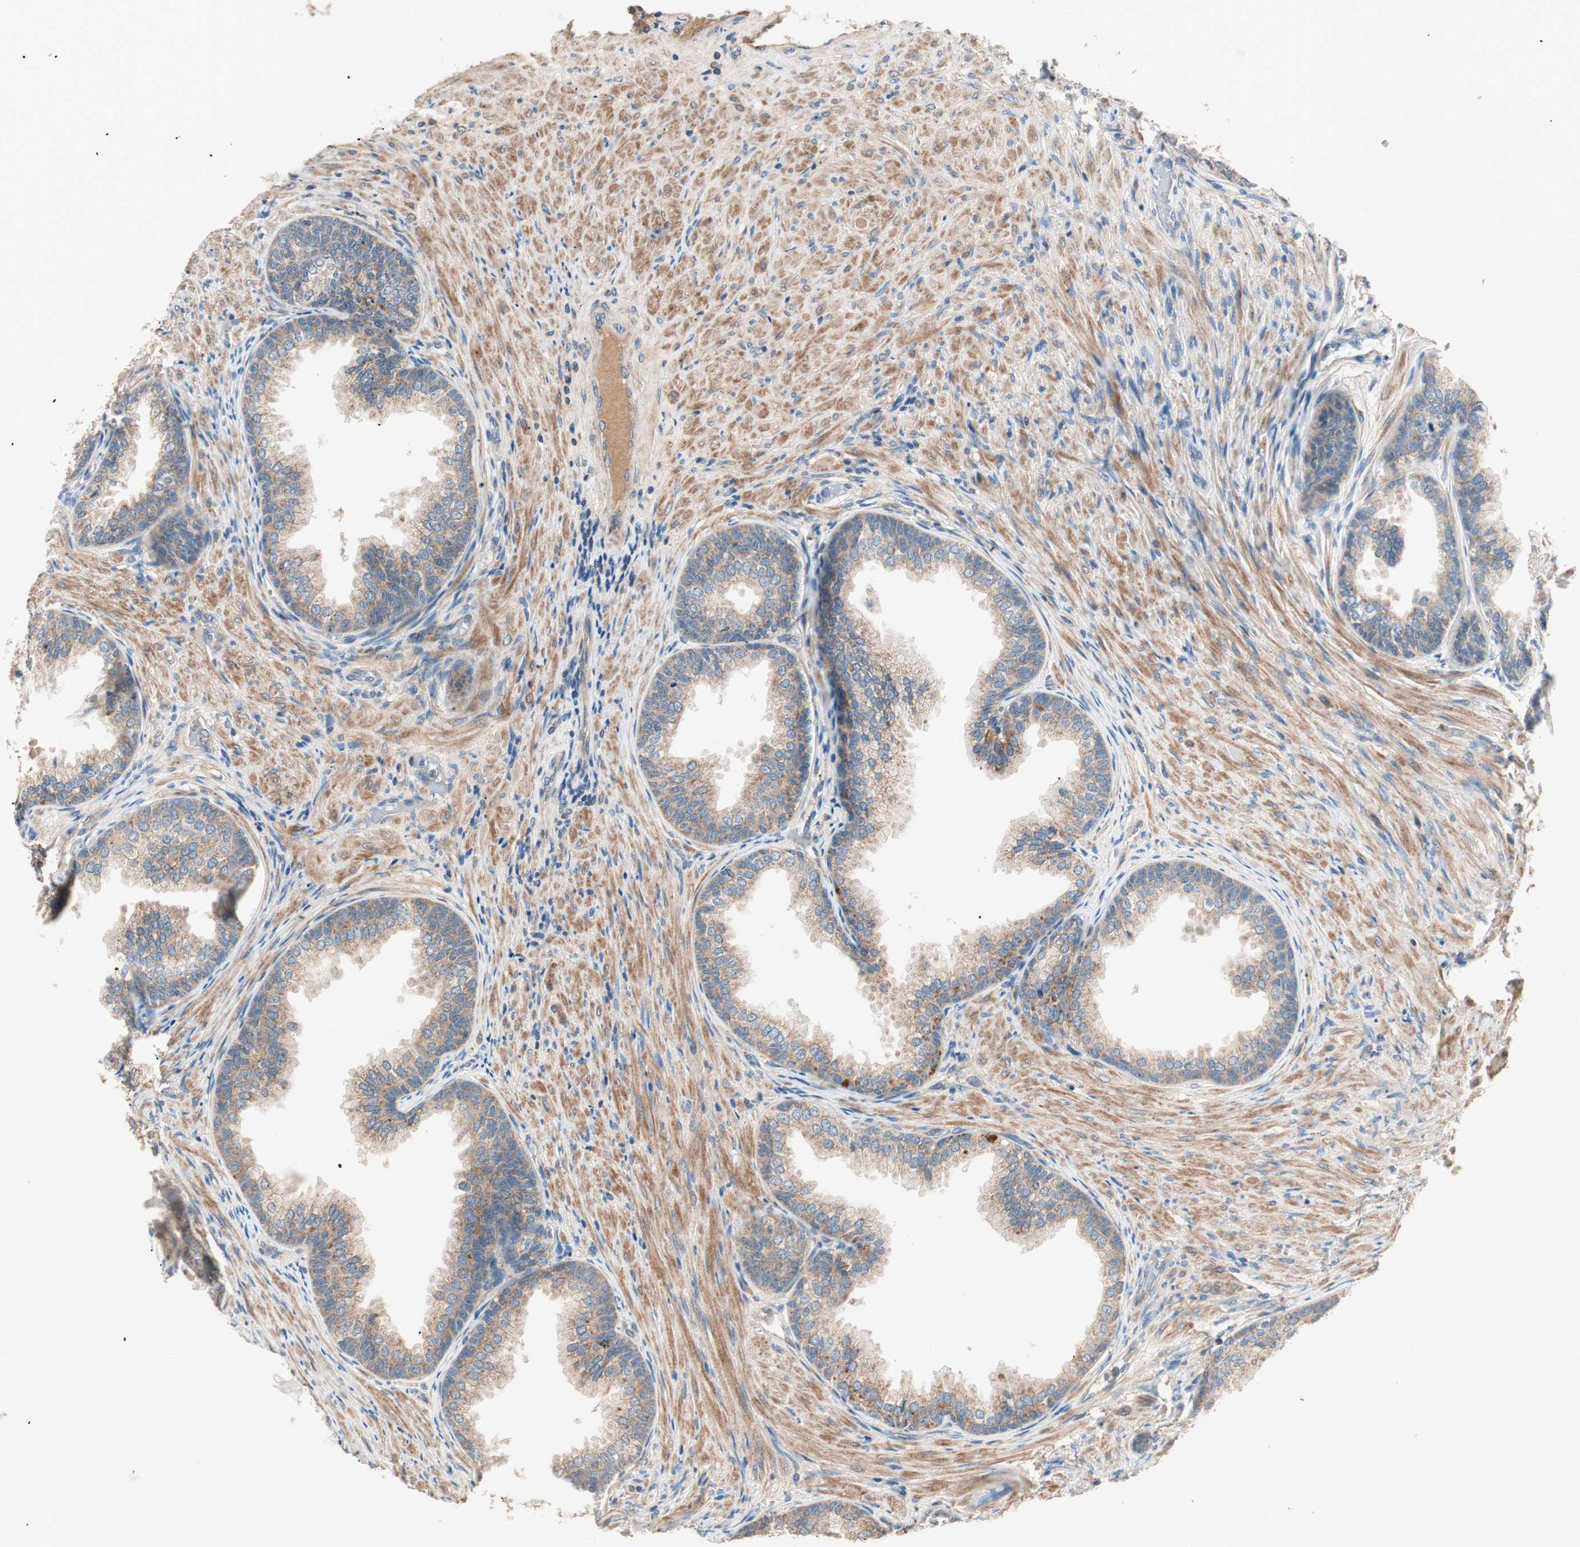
{"staining": {"intensity": "moderate", "quantity": "25%-75%", "location": "cytoplasmic/membranous"}, "tissue": "prostate", "cell_type": "Glandular cells", "image_type": "normal", "snomed": [{"axis": "morphology", "description": "Normal tissue, NOS"}, {"axis": "topography", "description": "Prostate"}], "caption": "Benign prostate reveals moderate cytoplasmic/membranous expression in about 25%-75% of glandular cells (brown staining indicates protein expression, while blue staining denotes nuclei)..", "gene": "HPN", "patient": {"sex": "male", "age": 76}}